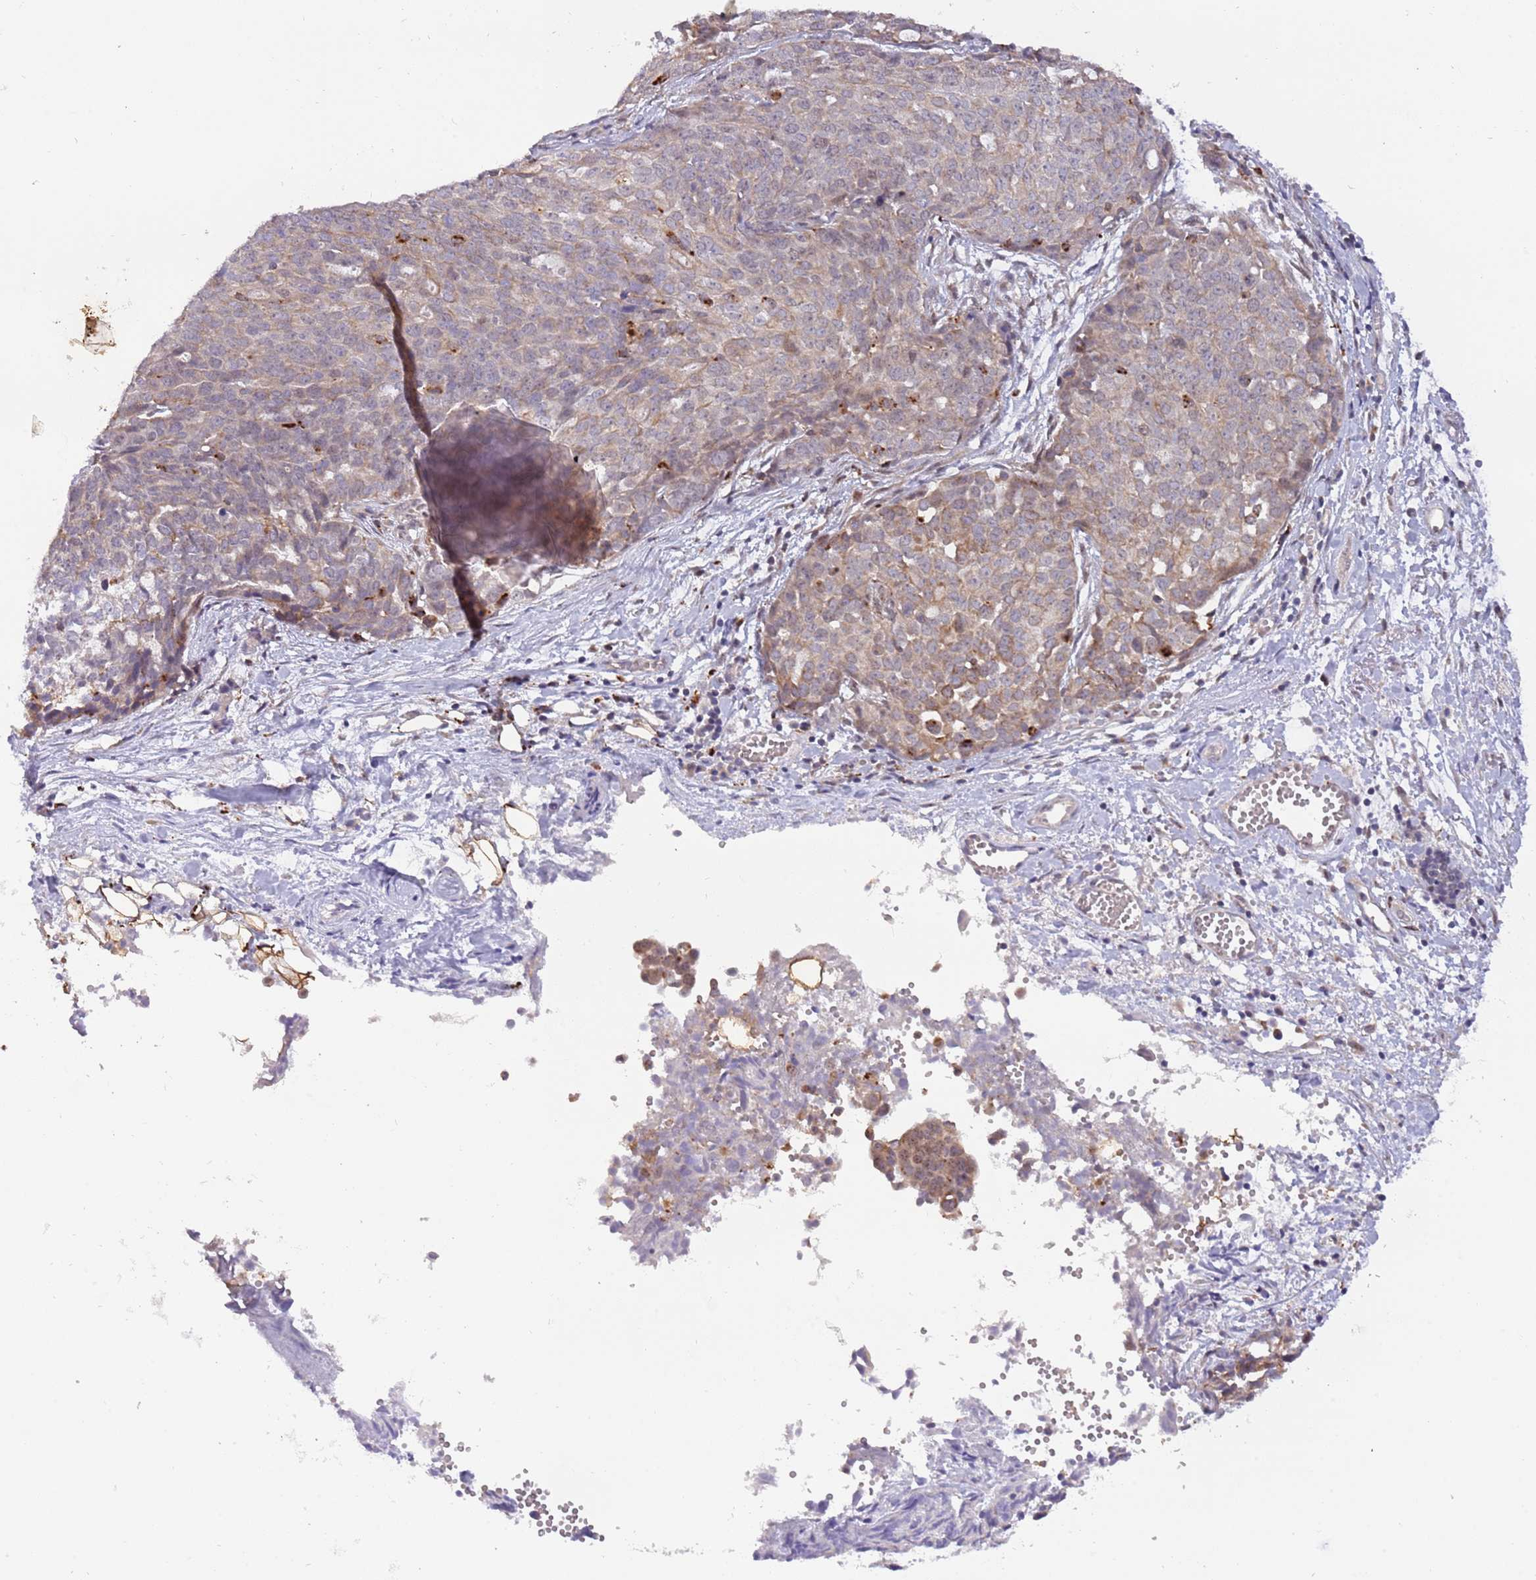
{"staining": {"intensity": "weak", "quantity": "25%-75%", "location": "cytoplasmic/membranous"}, "tissue": "ovarian cancer", "cell_type": "Tumor cells", "image_type": "cancer", "snomed": [{"axis": "morphology", "description": "Cystadenocarcinoma, serous, NOS"}, {"axis": "topography", "description": "Soft tissue"}, {"axis": "topography", "description": "Ovary"}], "caption": "Immunohistochemical staining of human ovarian serous cystadenocarcinoma displays weak cytoplasmic/membranous protein staining in about 25%-75% of tumor cells.", "gene": "TRIM27", "patient": {"sex": "female", "age": 57}}